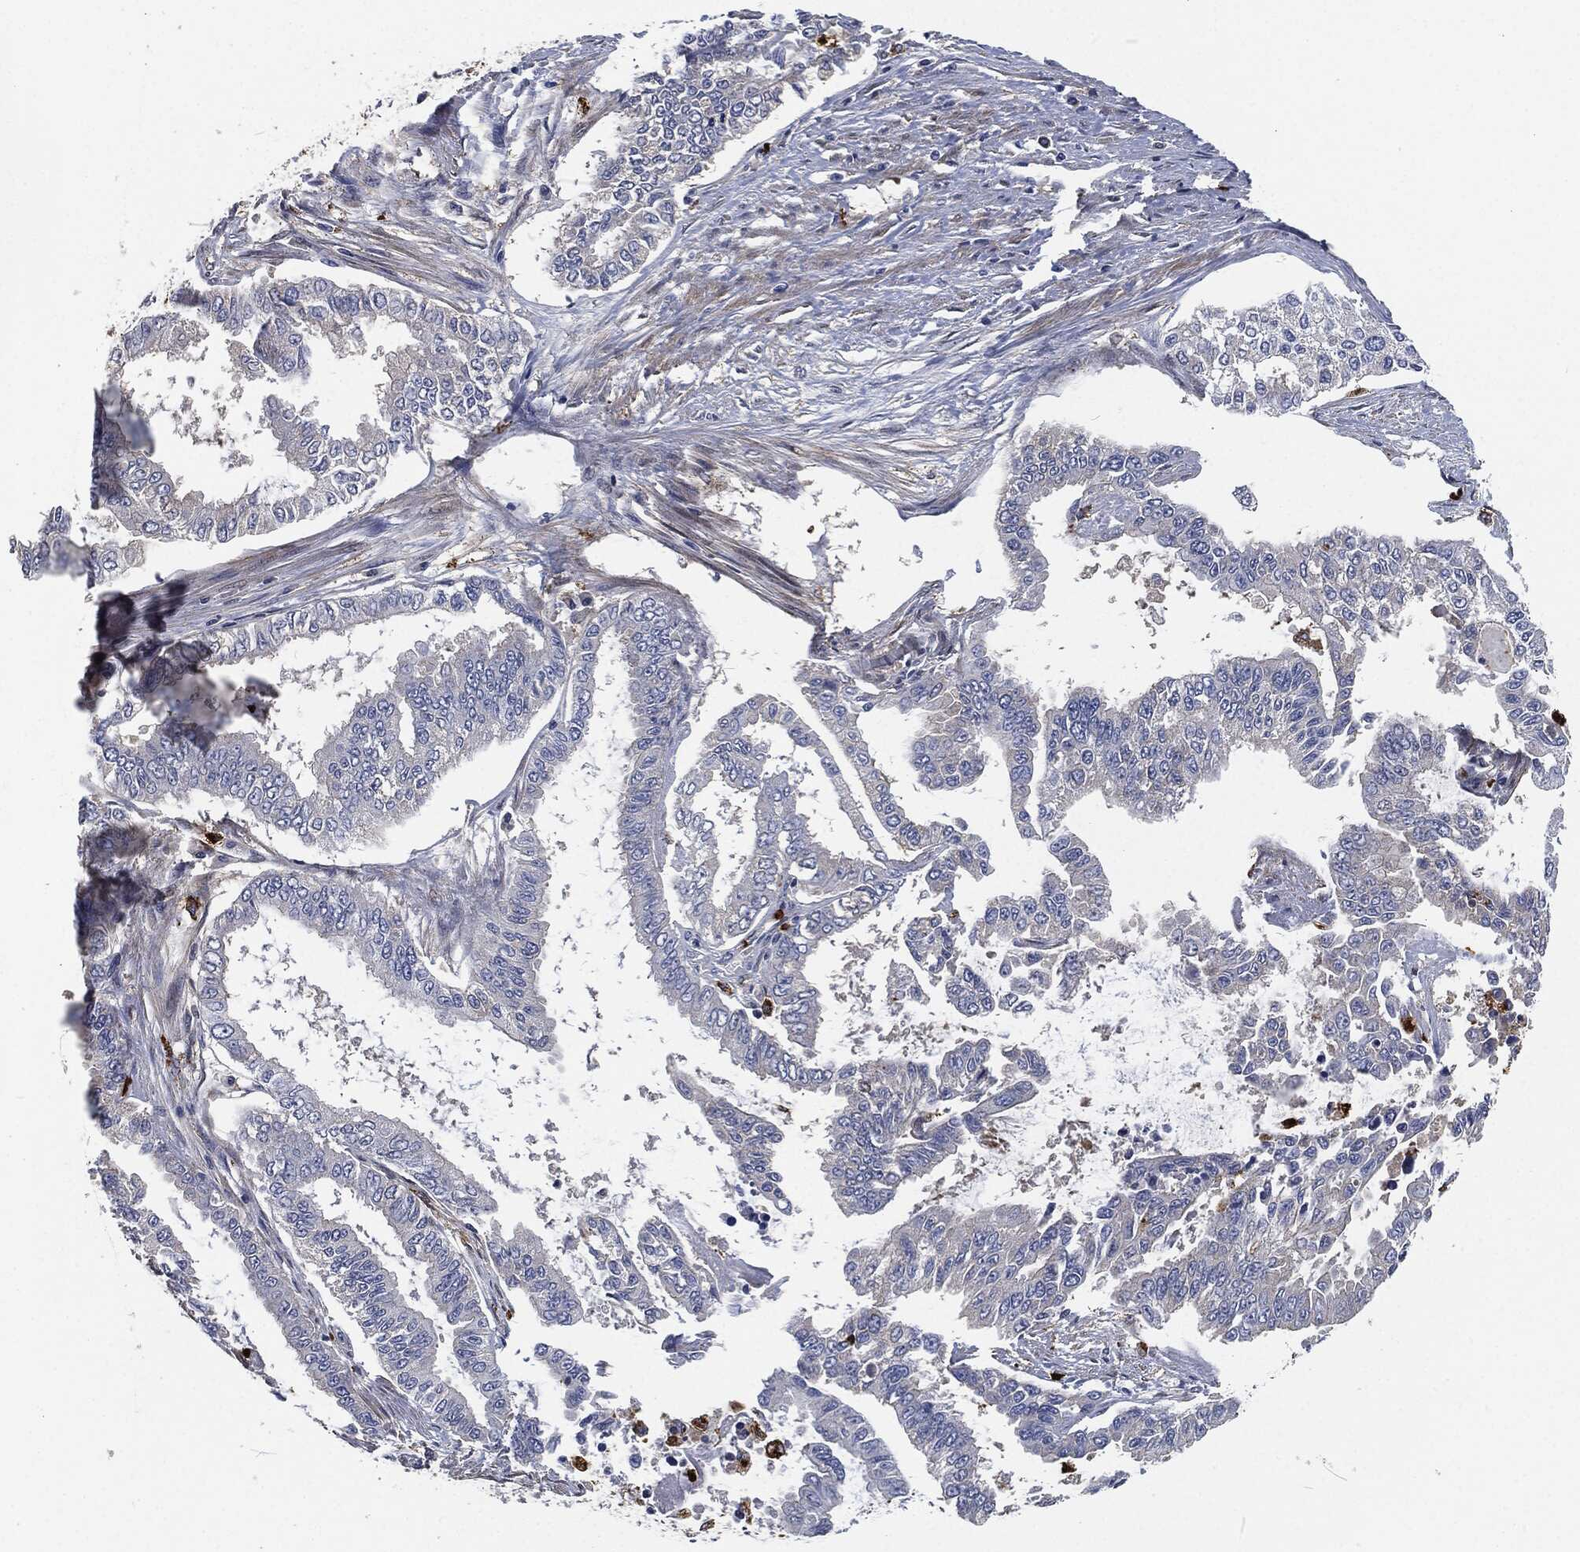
{"staining": {"intensity": "negative", "quantity": "none", "location": "none"}, "tissue": "endometrial cancer", "cell_type": "Tumor cells", "image_type": "cancer", "snomed": [{"axis": "morphology", "description": "Adenocarcinoma, NOS"}, {"axis": "topography", "description": "Uterus"}], "caption": "This is an immunohistochemistry (IHC) photomicrograph of adenocarcinoma (endometrial). There is no expression in tumor cells.", "gene": "MPO", "patient": {"sex": "female", "age": 59}}